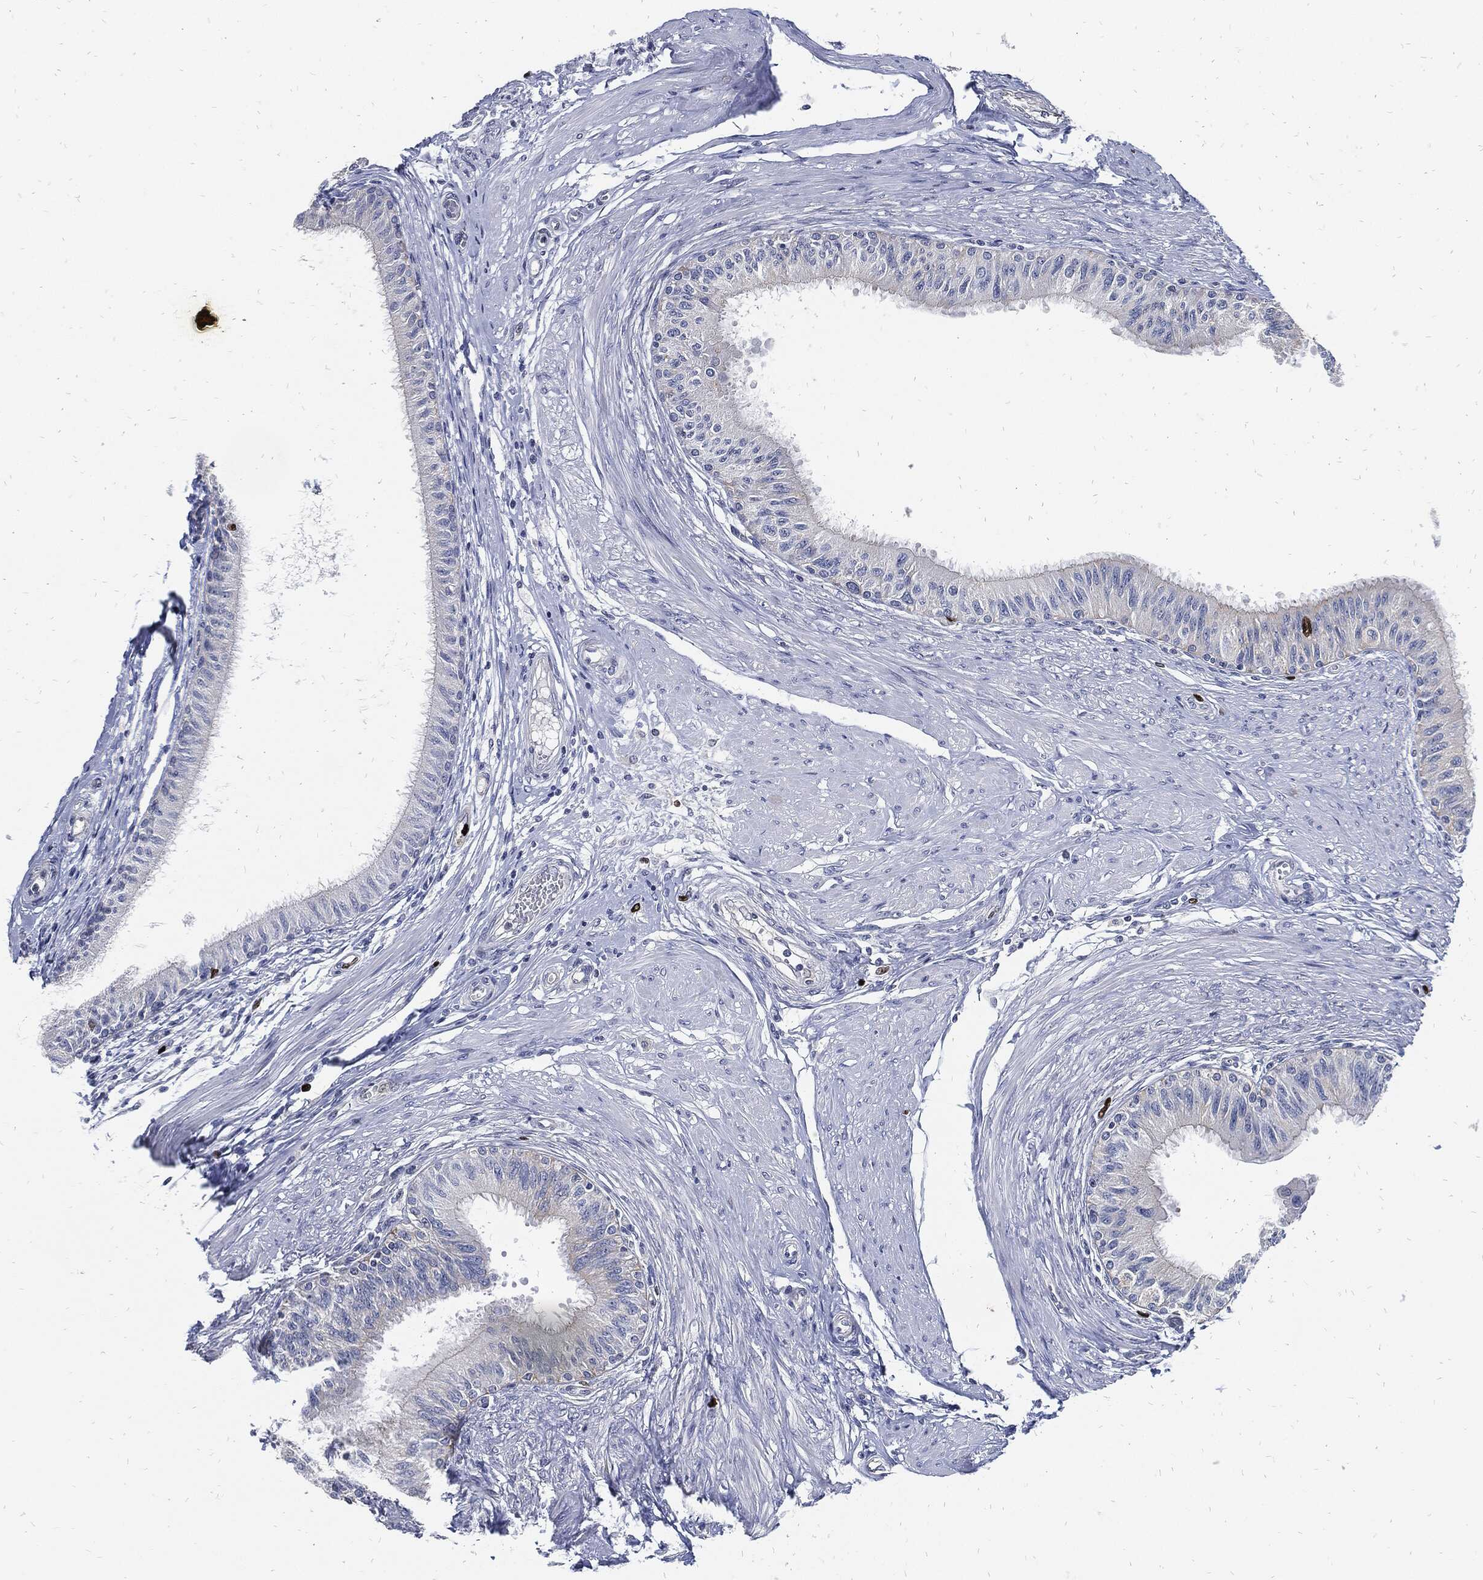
{"staining": {"intensity": "moderate", "quantity": "<25%", "location": "cytoplasmic/membranous"}, "tissue": "epididymis", "cell_type": "Glandular cells", "image_type": "normal", "snomed": [{"axis": "morphology", "description": "Normal tissue, NOS"}, {"axis": "morphology", "description": "Seminoma, NOS"}, {"axis": "topography", "description": "Testis"}, {"axis": "topography", "description": "Epididymis"}], "caption": "Immunohistochemical staining of benign human epididymis demonstrates low levels of moderate cytoplasmic/membranous staining in about <25% of glandular cells.", "gene": "MKI67", "patient": {"sex": "male", "age": 61}}